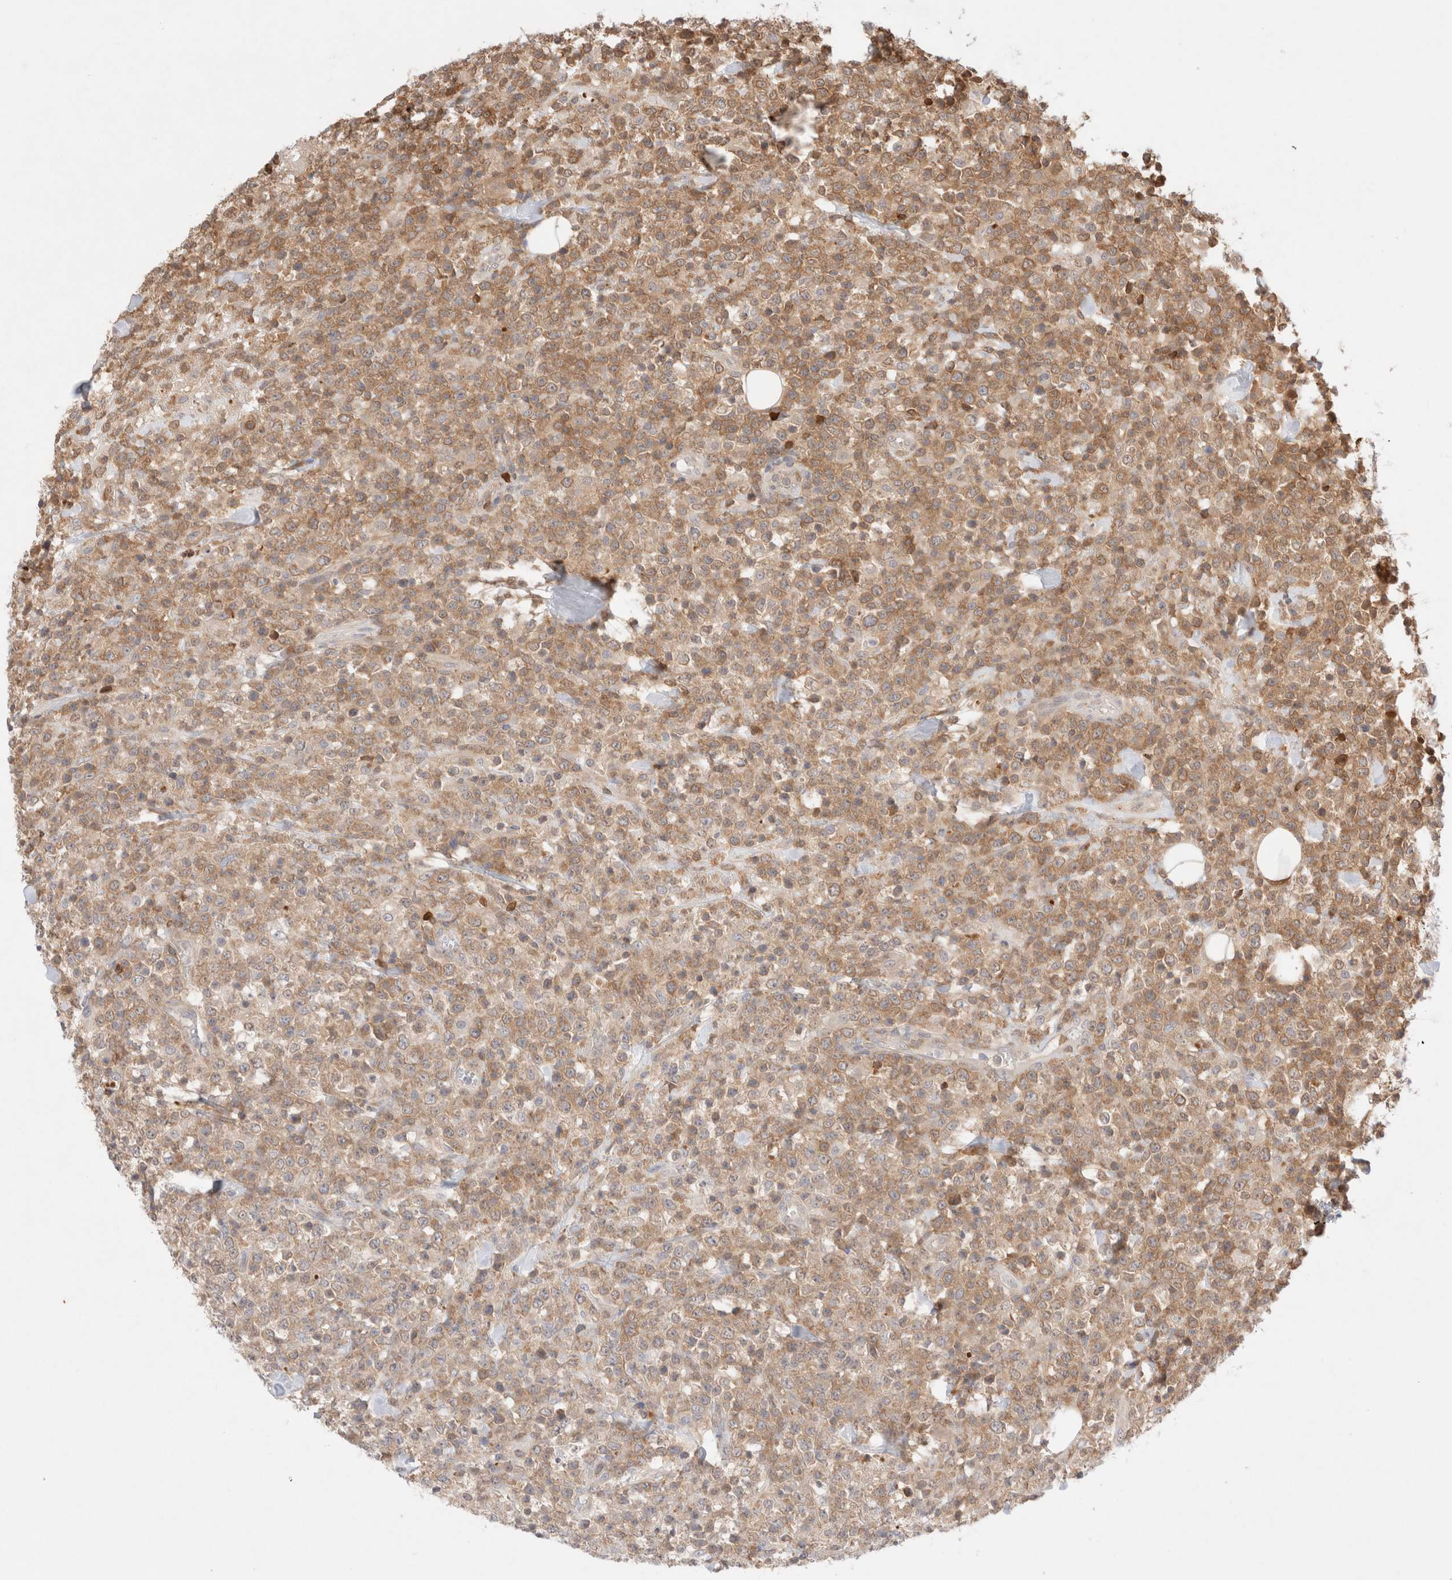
{"staining": {"intensity": "moderate", "quantity": ">75%", "location": "cytoplasmic/membranous"}, "tissue": "lymphoma", "cell_type": "Tumor cells", "image_type": "cancer", "snomed": [{"axis": "morphology", "description": "Malignant lymphoma, non-Hodgkin's type, High grade"}, {"axis": "topography", "description": "Colon"}], "caption": "About >75% of tumor cells in lymphoma demonstrate moderate cytoplasmic/membranous protein staining as visualized by brown immunohistochemical staining.", "gene": "STARD10", "patient": {"sex": "female", "age": 53}}